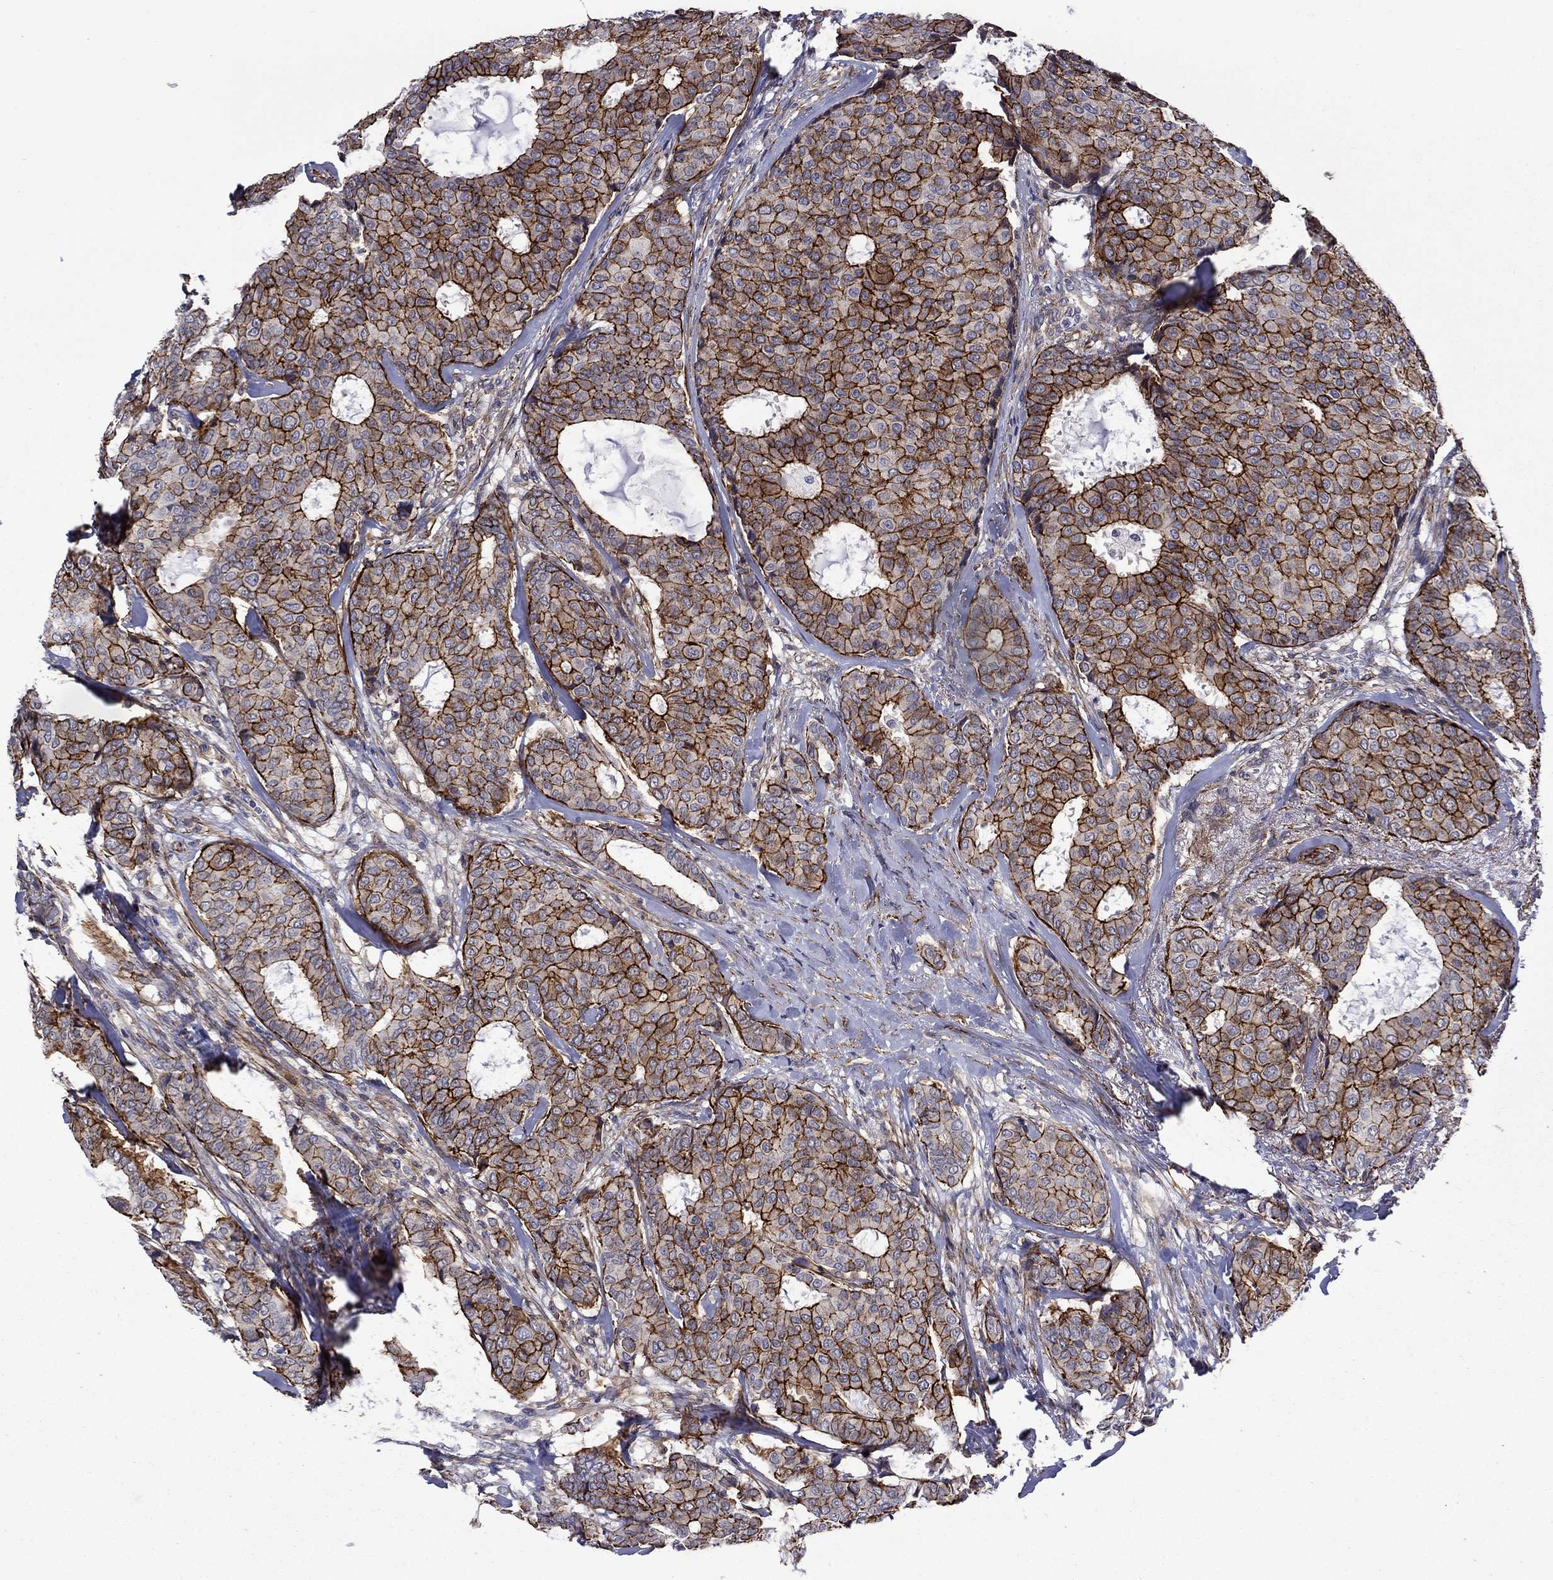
{"staining": {"intensity": "strong", "quantity": ">75%", "location": "cytoplasmic/membranous"}, "tissue": "breast cancer", "cell_type": "Tumor cells", "image_type": "cancer", "snomed": [{"axis": "morphology", "description": "Duct carcinoma"}, {"axis": "topography", "description": "Breast"}], "caption": "A brown stain shows strong cytoplasmic/membranous staining of a protein in breast cancer tumor cells.", "gene": "LMO7", "patient": {"sex": "female", "age": 75}}